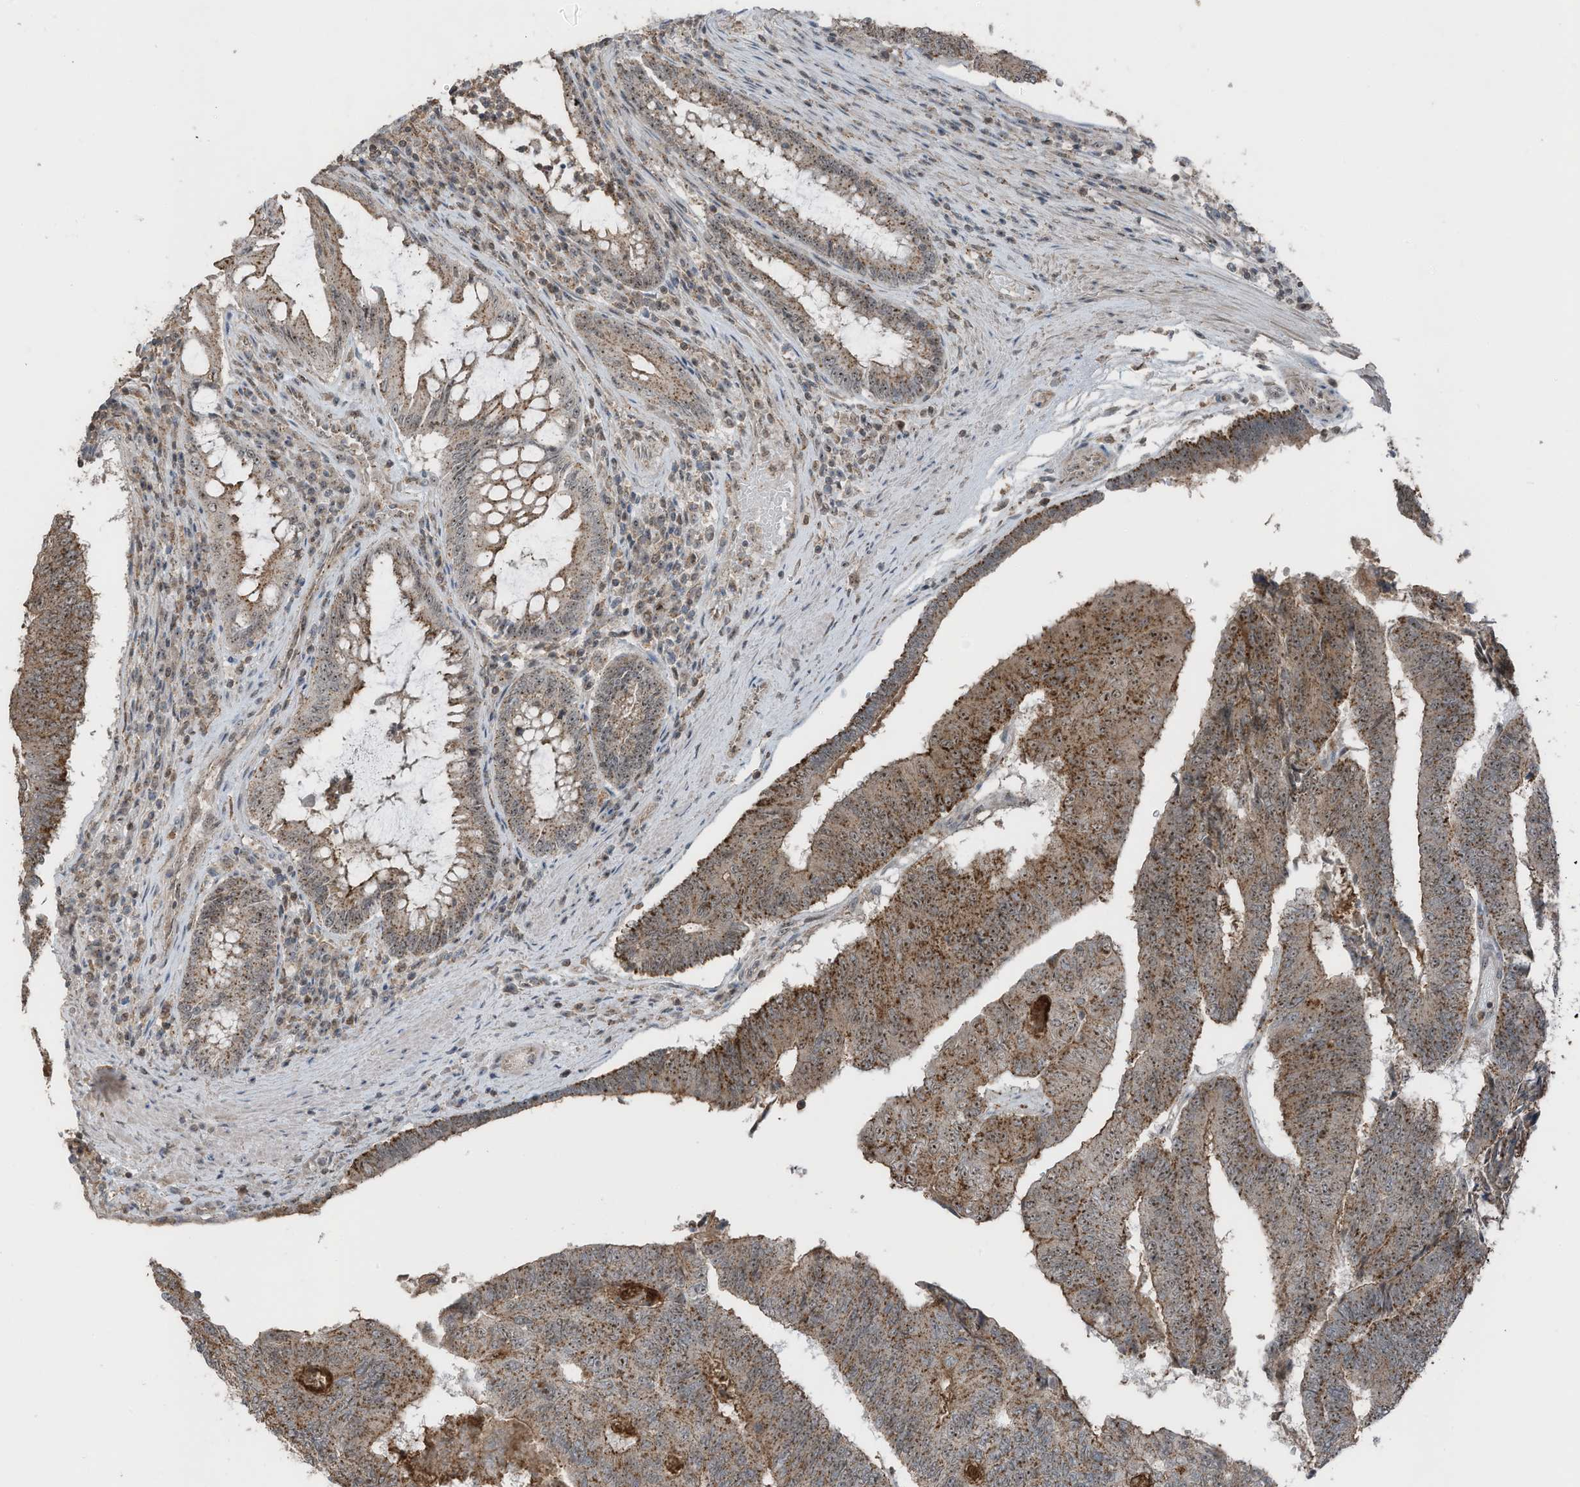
{"staining": {"intensity": "moderate", "quantity": ">75%", "location": "cytoplasmic/membranous,nuclear"}, "tissue": "colorectal cancer", "cell_type": "Tumor cells", "image_type": "cancer", "snomed": [{"axis": "morphology", "description": "Adenocarcinoma, NOS"}, {"axis": "topography", "description": "Colon"}], "caption": "This is a photomicrograph of IHC staining of colorectal adenocarcinoma, which shows moderate positivity in the cytoplasmic/membranous and nuclear of tumor cells.", "gene": "UTP3", "patient": {"sex": "female", "age": 67}}